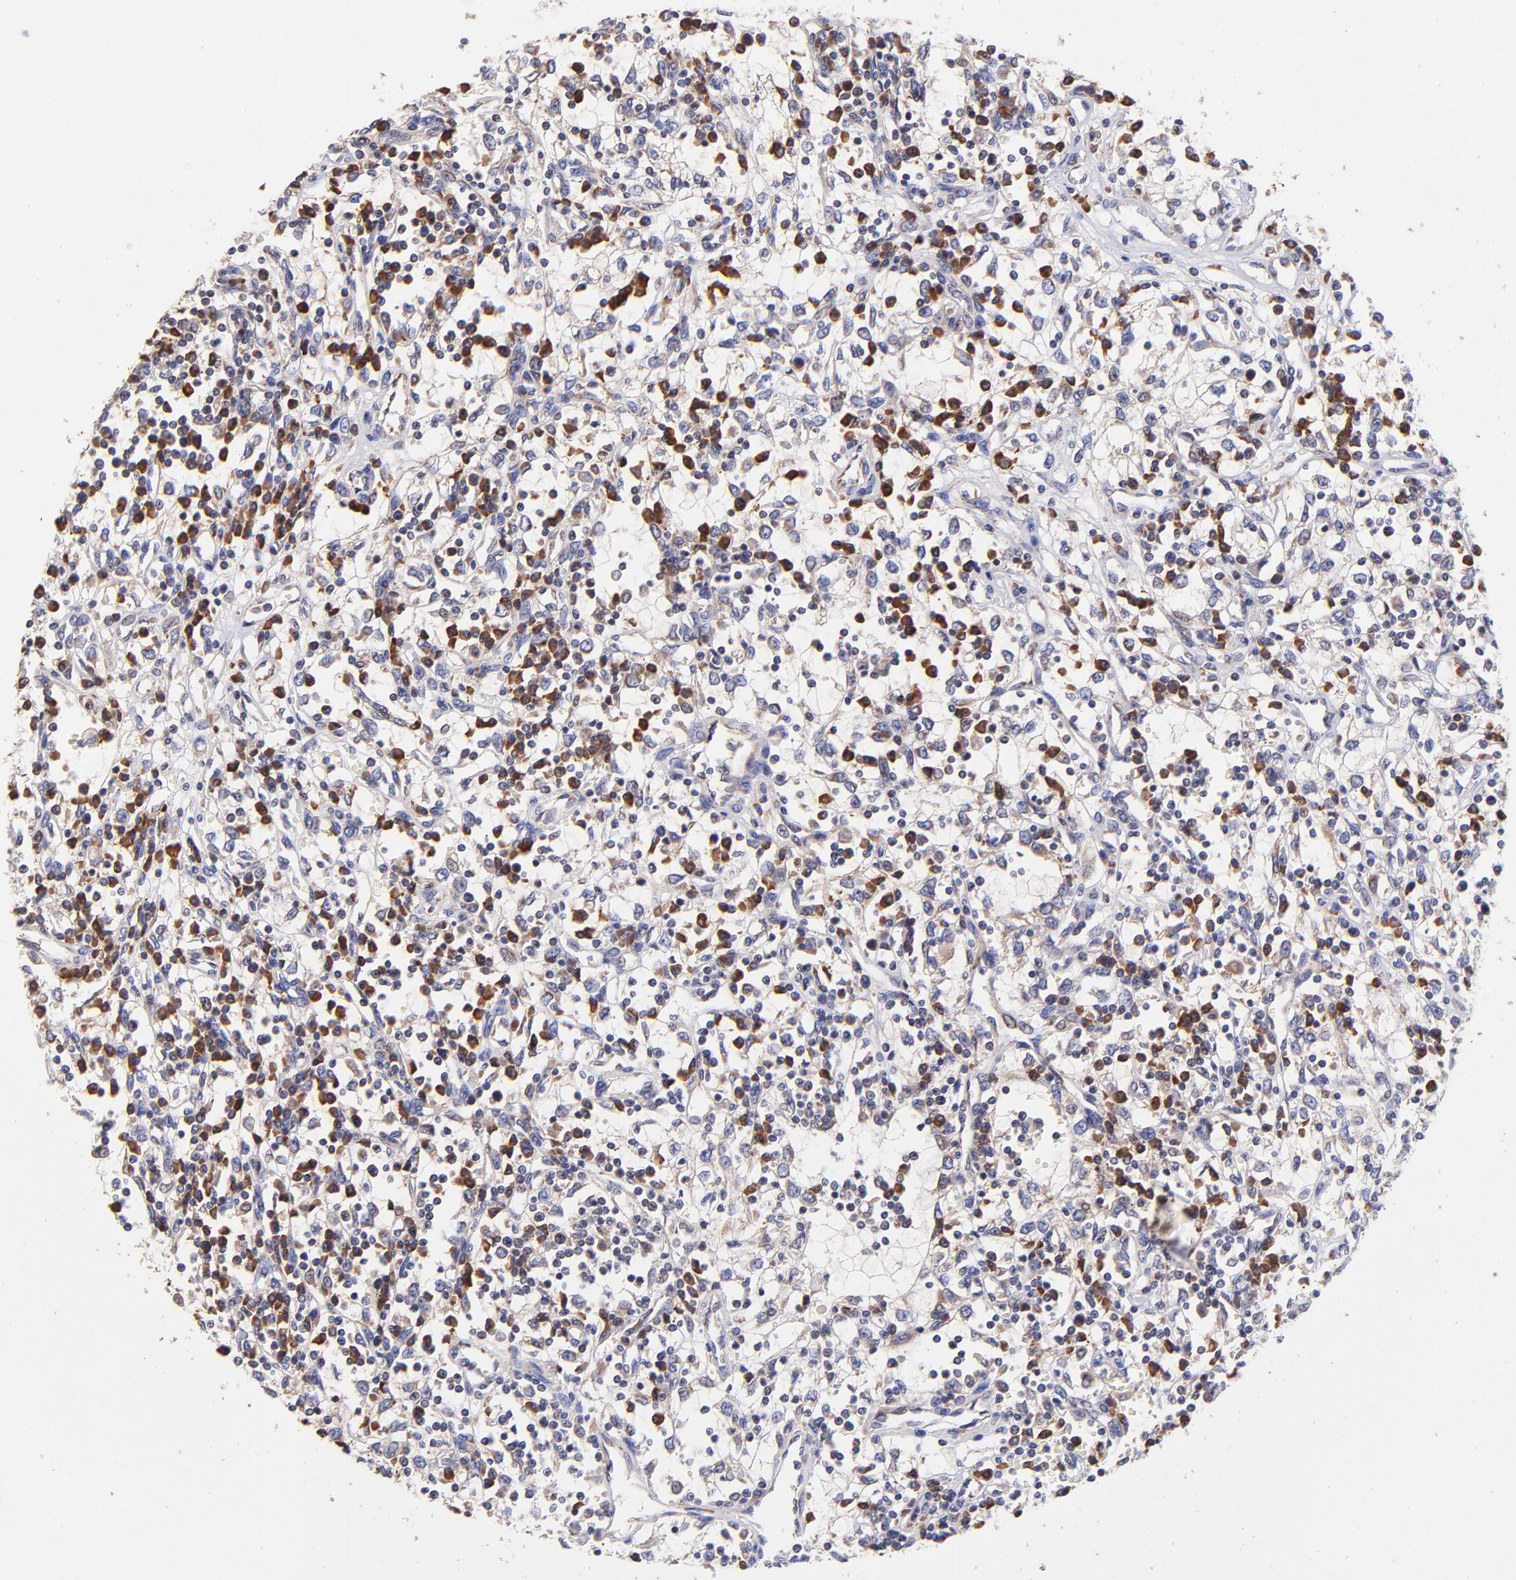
{"staining": {"intensity": "negative", "quantity": "none", "location": "none"}, "tissue": "renal cancer", "cell_type": "Tumor cells", "image_type": "cancer", "snomed": [{"axis": "morphology", "description": "Adenocarcinoma, NOS"}, {"axis": "topography", "description": "Kidney"}], "caption": "Renal adenocarcinoma stained for a protein using IHC demonstrates no expression tumor cells.", "gene": "PREX1", "patient": {"sex": "male", "age": 82}}